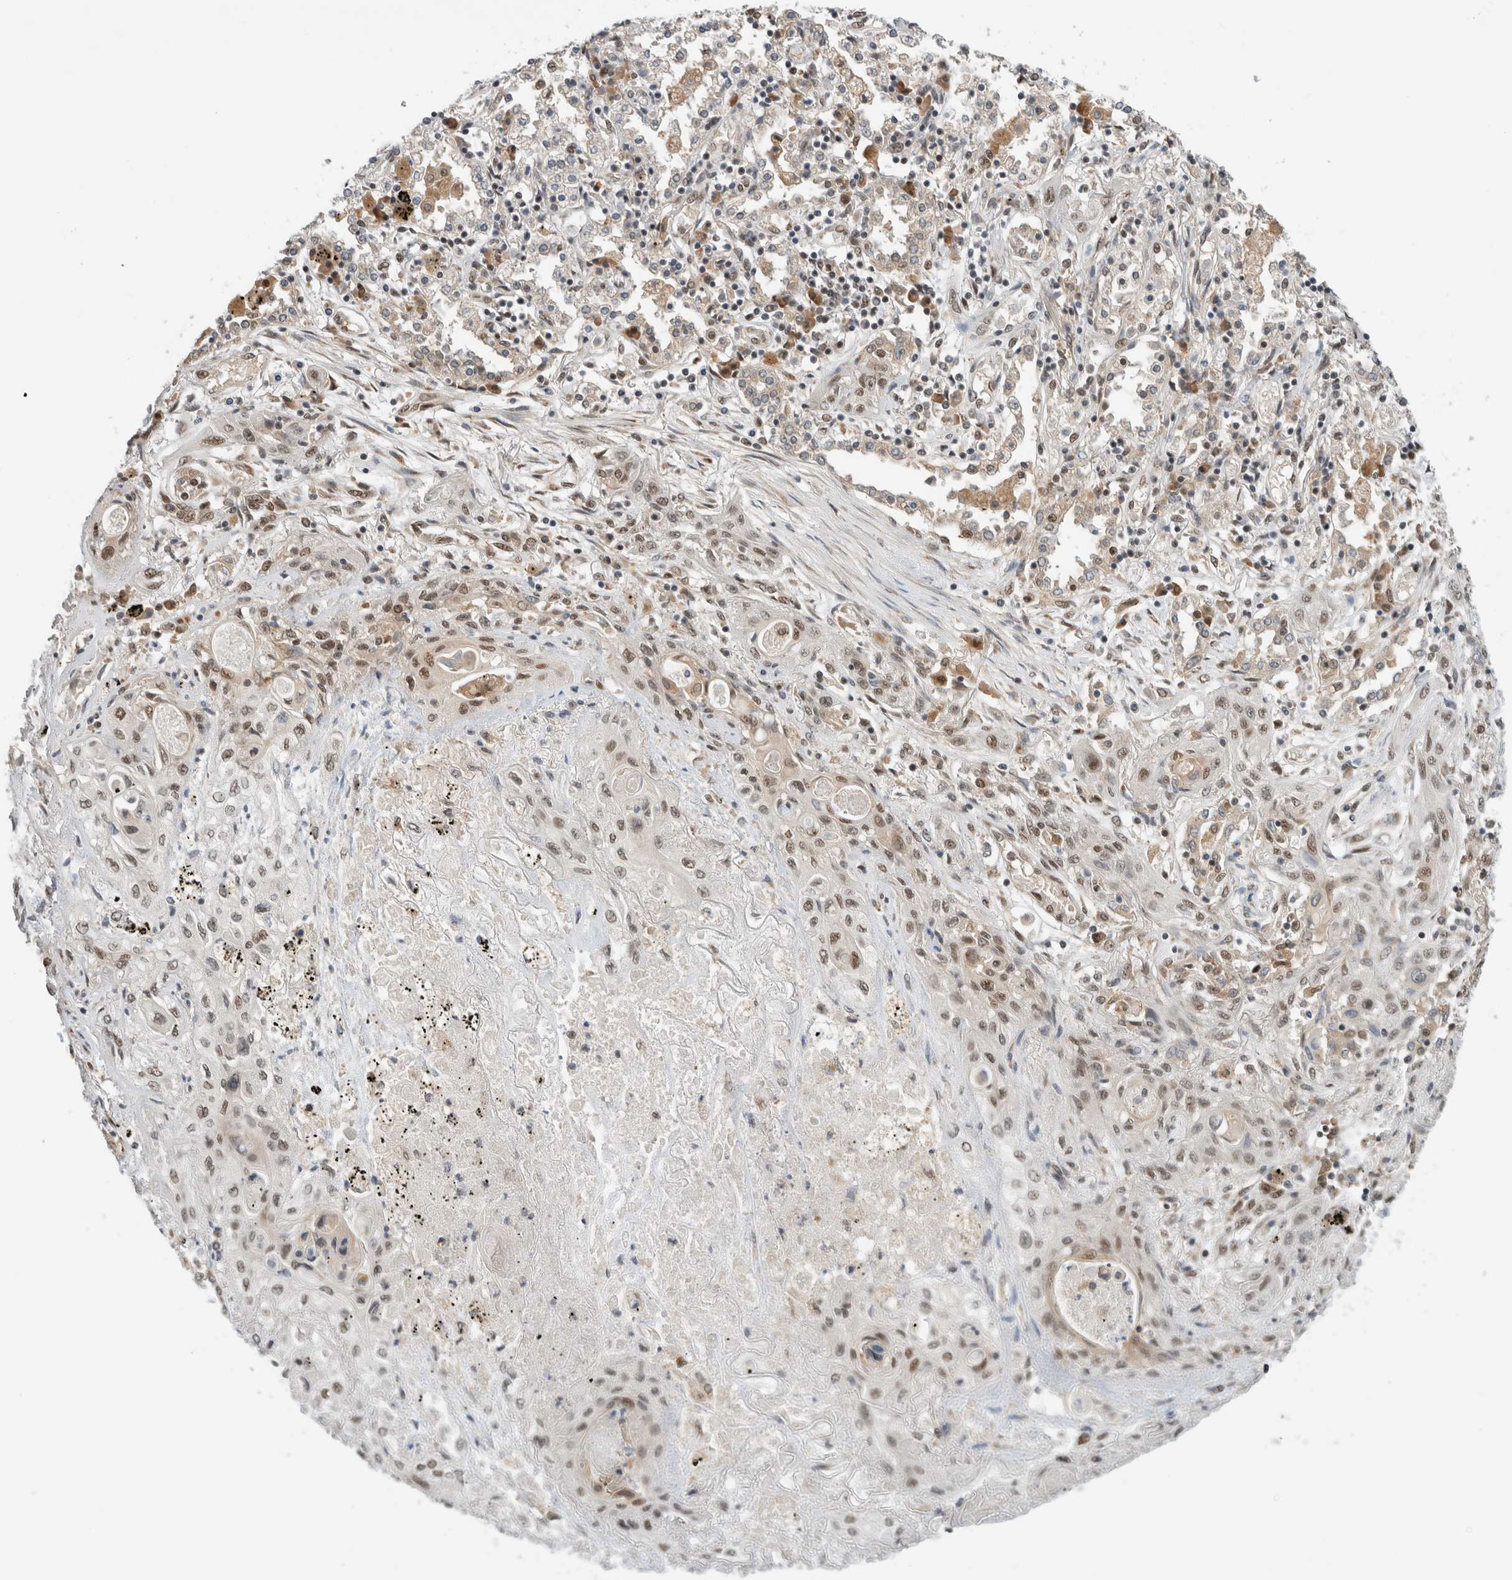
{"staining": {"intensity": "moderate", "quantity": "25%-75%", "location": "nuclear"}, "tissue": "lung cancer", "cell_type": "Tumor cells", "image_type": "cancer", "snomed": [{"axis": "morphology", "description": "Squamous cell carcinoma, NOS"}, {"axis": "topography", "description": "Lung"}], "caption": "Human squamous cell carcinoma (lung) stained with a protein marker demonstrates moderate staining in tumor cells.", "gene": "NCAPG2", "patient": {"sex": "female", "age": 47}}